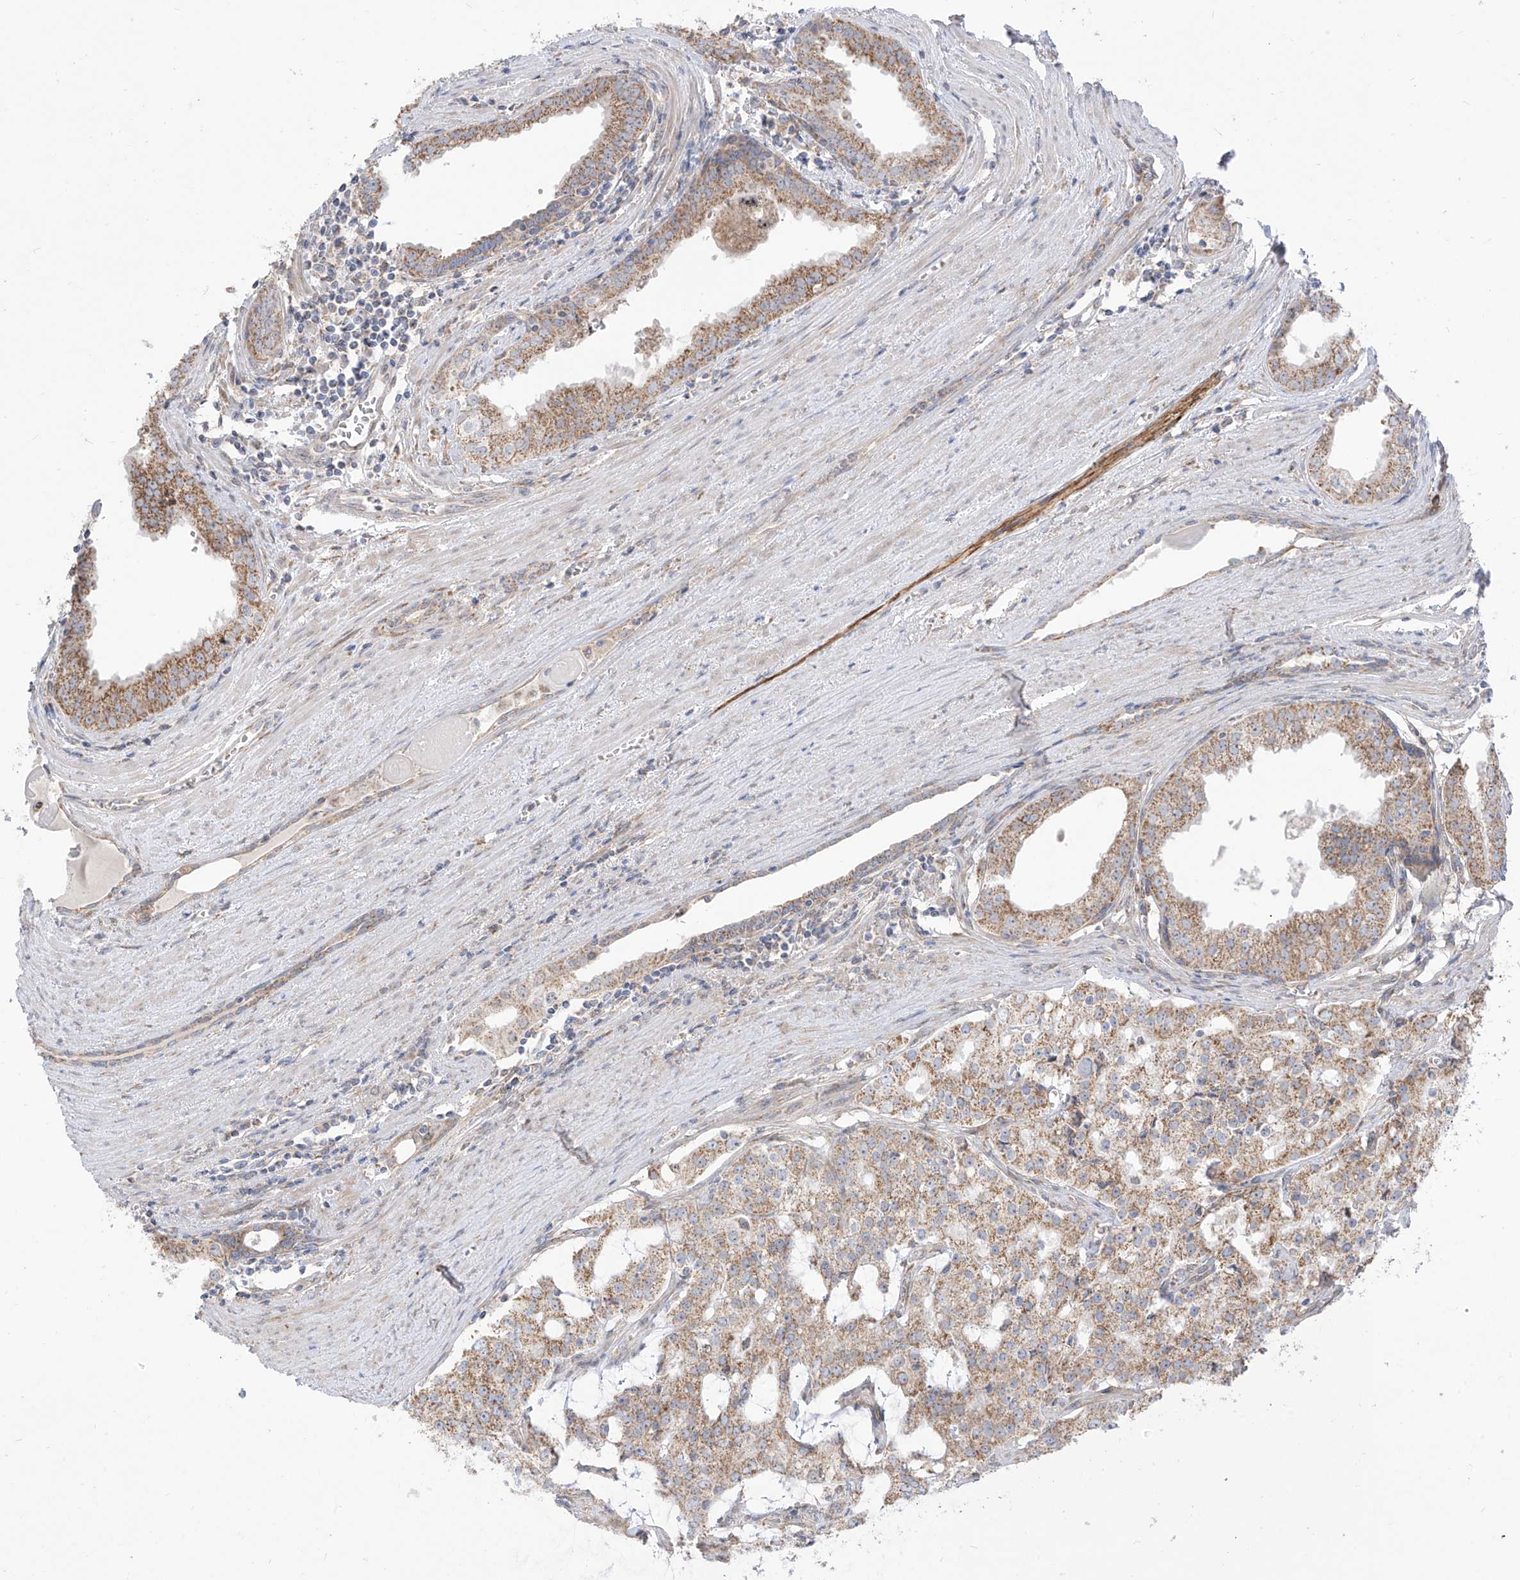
{"staining": {"intensity": "moderate", "quantity": ">75%", "location": "cytoplasmic/membranous"}, "tissue": "prostate cancer", "cell_type": "Tumor cells", "image_type": "cancer", "snomed": [{"axis": "morphology", "description": "Adenocarcinoma, High grade"}, {"axis": "topography", "description": "Prostate"}], "caption": "Tumor cells exhibit moderate cytoplasmic/membranous staining in about >75% of cells in prostate cancer.", "gene": "ARHGEF40", "patient": {"sex": "male", "age": 68}}